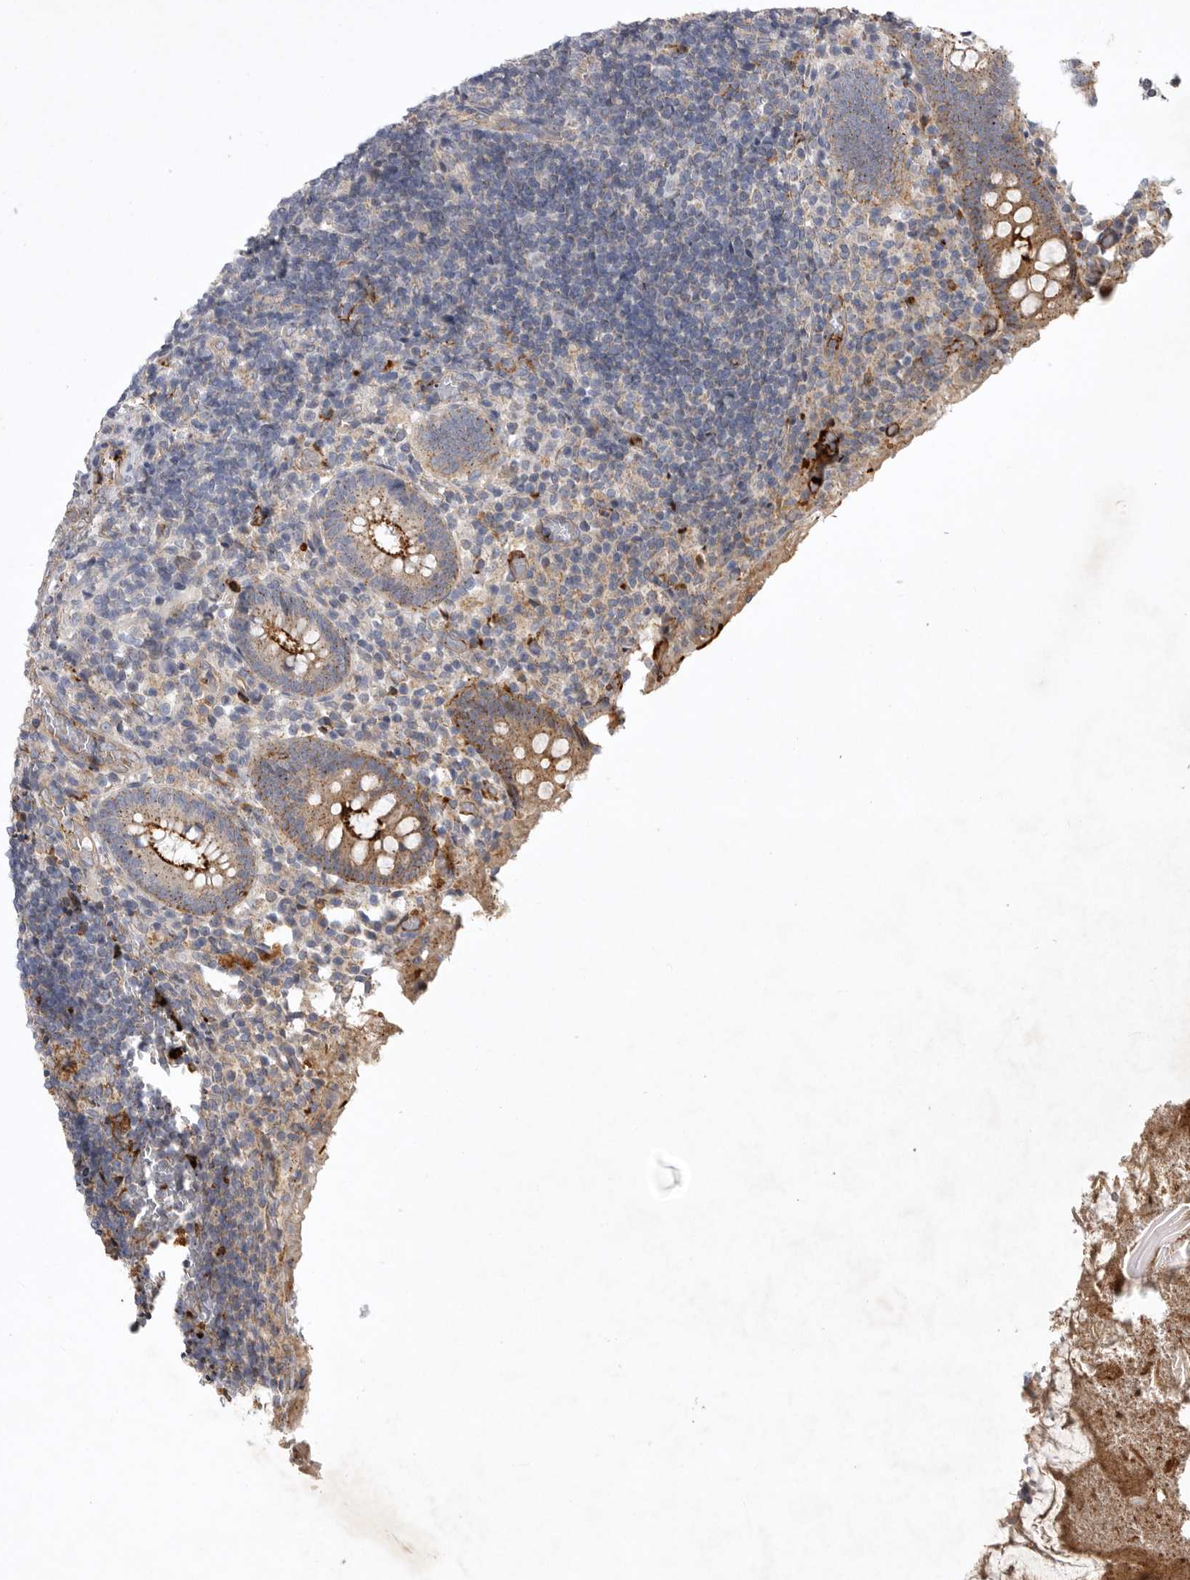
{"staining": {"intensity": "strong", "quantity": "<25%", "location": "cytoplasmic/membranous"}, "tissue": "appendix", "cell_type": "Glandular cells", "image_type": "normal", "snomed": [{"axis": "morphology", "description": "Normal tissue, NOS"}, {"axis": "topography", "description": "Appendix"}], "caption": "Immunohistochemical staining of unremarkable human appendix displays <25% levels of strong cytoplasmic/membranous protein staining in approximately <25% of glandular cells. Nuclei are stained in blue.", "gene": "MLPH", "patient": {"sex": "female", "age": 17}}